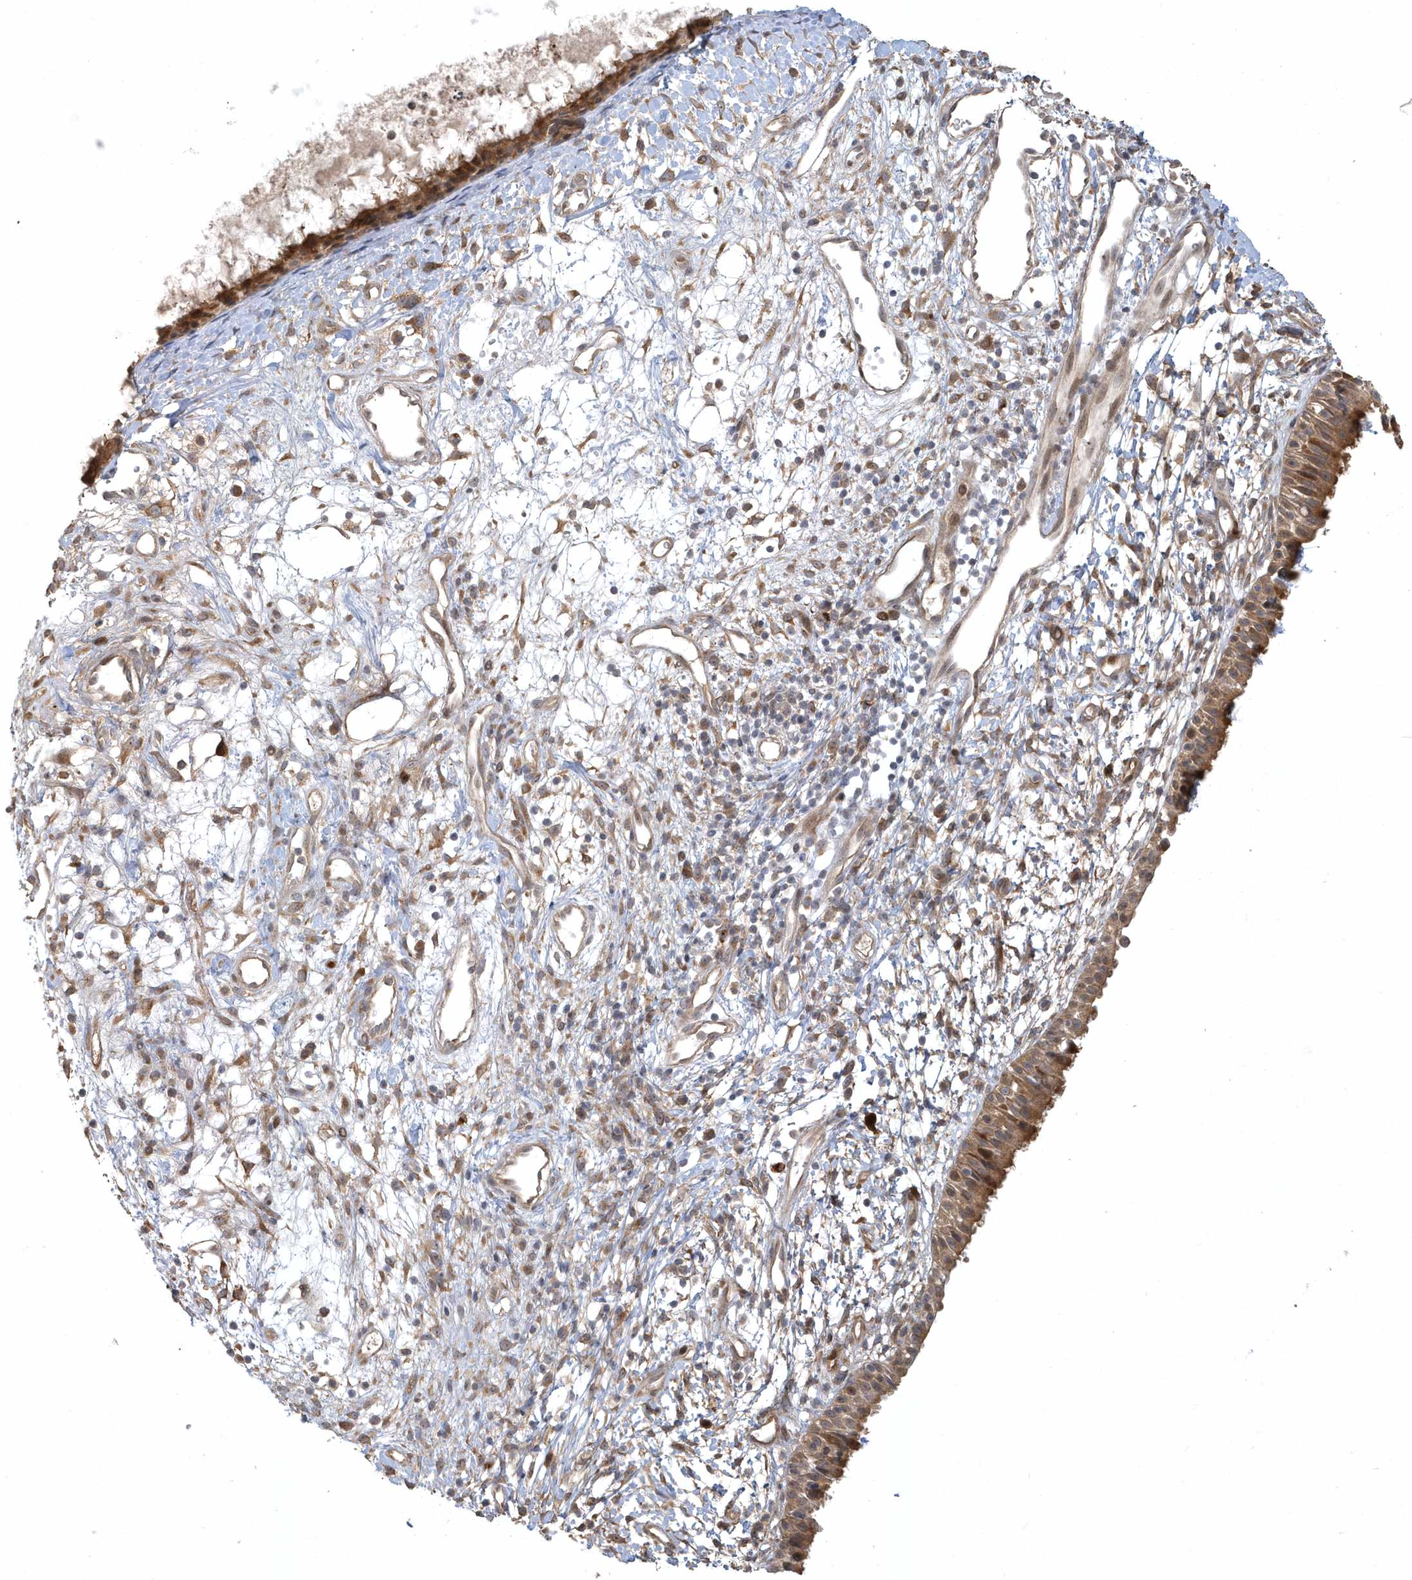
{"staining": {"intensity": "moderate", "quantity": ">75%", "location": "cytoplasmic/membranous,nuclear"}, "tissue": "nasopharynx", "cell_type": "Respiratory epithelial cells", "image_type": "normal", "snomed": [{"axis": "morphology", "description": "Normal tissue, NOS"}, {"axis": "topography", "description": "Nasopharynx"}], "caption": "Immunohistochemical staining of unremarkable nasopharynx exhibits moderate cytoplasmic/membranous,nuclear protein staining in about >75% of respiratory epithelial cells.", "gene": "TRAIP", "patient": {"sex": "male", "age": 22}}